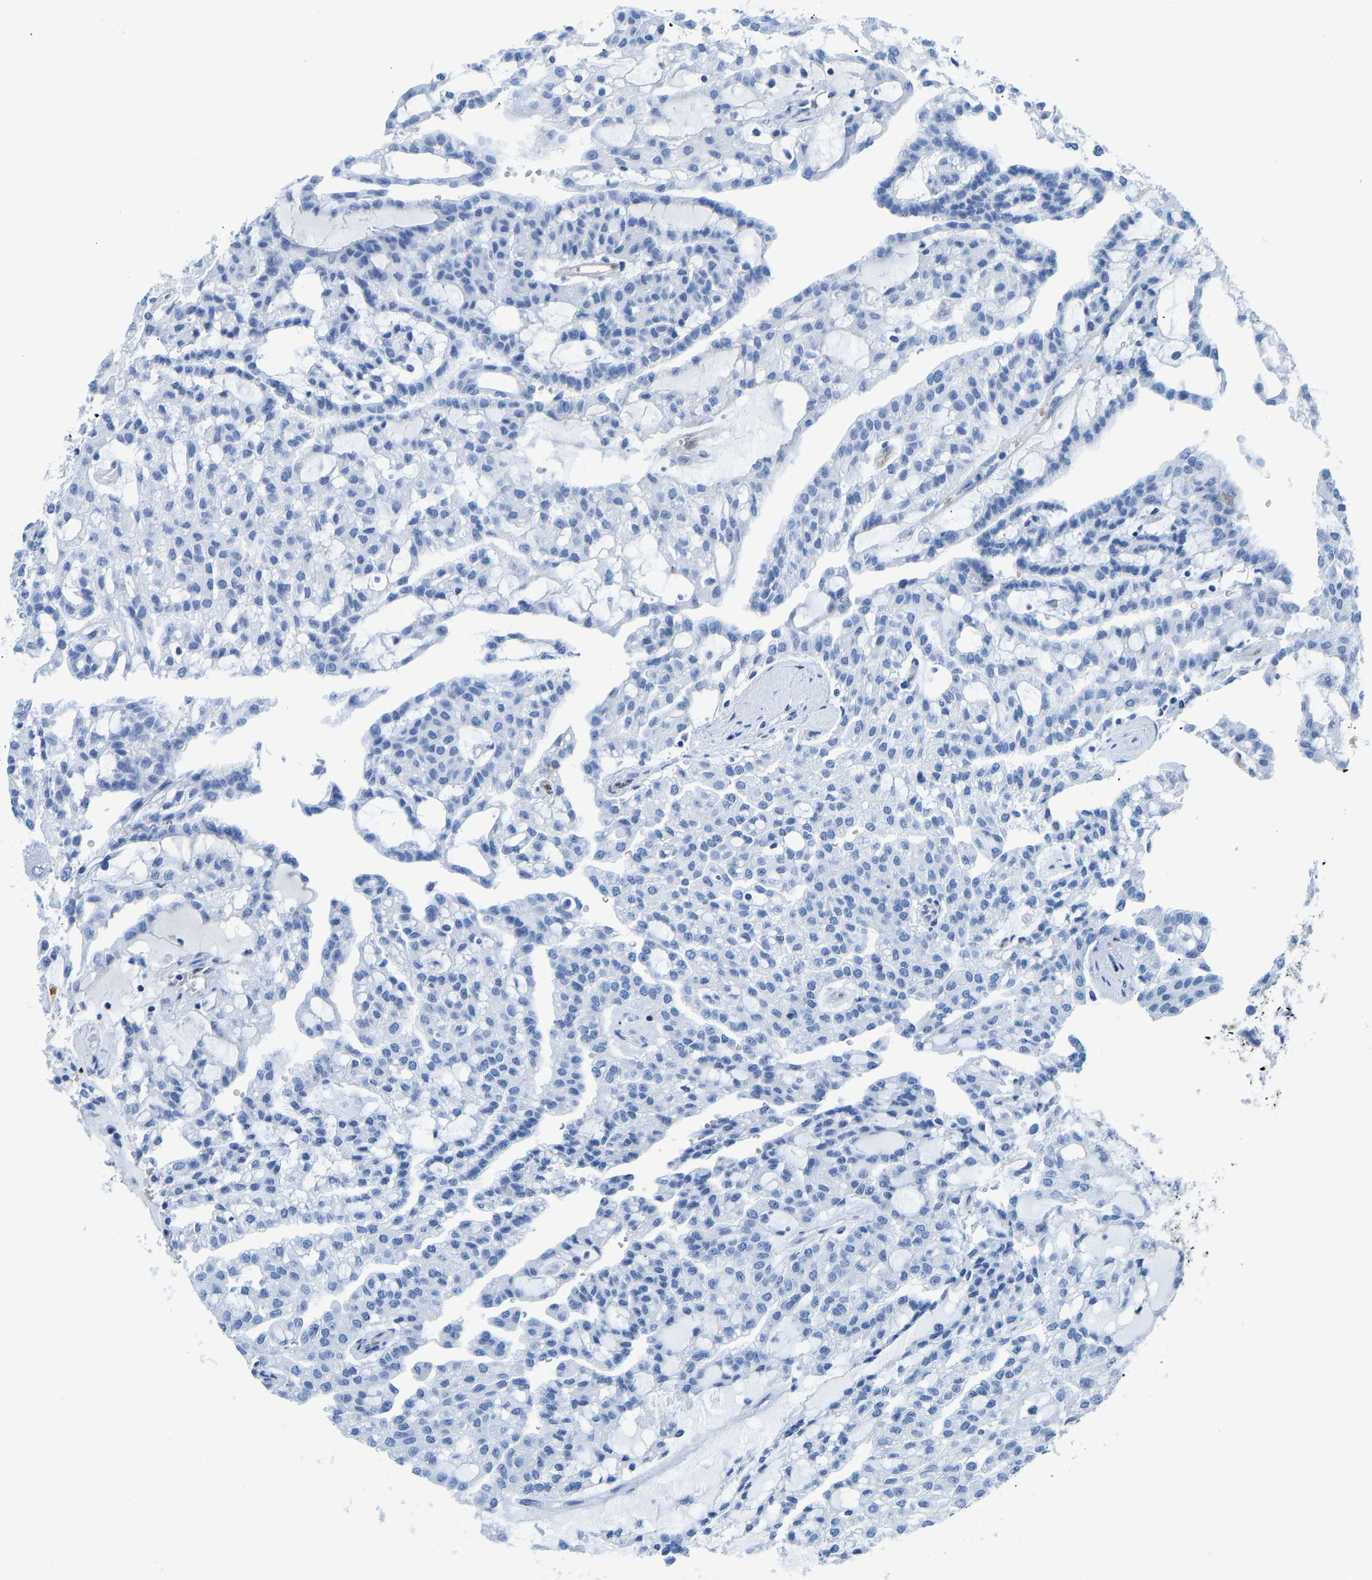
{"staining": {"intensity": "negative", "quantity": "none", "location": "none"}, "tissue": "renal cancer", "cell_type": "Tumor cells", "image_type": "cancer", "snomed": [{"axis": "morphology", "description": "Adenocarcinoma, NOS"}, {"axis": "topography", "description": "Kidney"}], "caption": "Adenocarcinoma (renal) was stained to show a protein in brown. There is no significant positivity in tumor cells. Brightfield microscopy of IHC stained with DAB (3,3'-diaminobenzidine) (brown) and hematoxylin (blue), captured at high magnification.", "gene": "NKAIN3", "patient": {"sex": "male", "age": 63}}